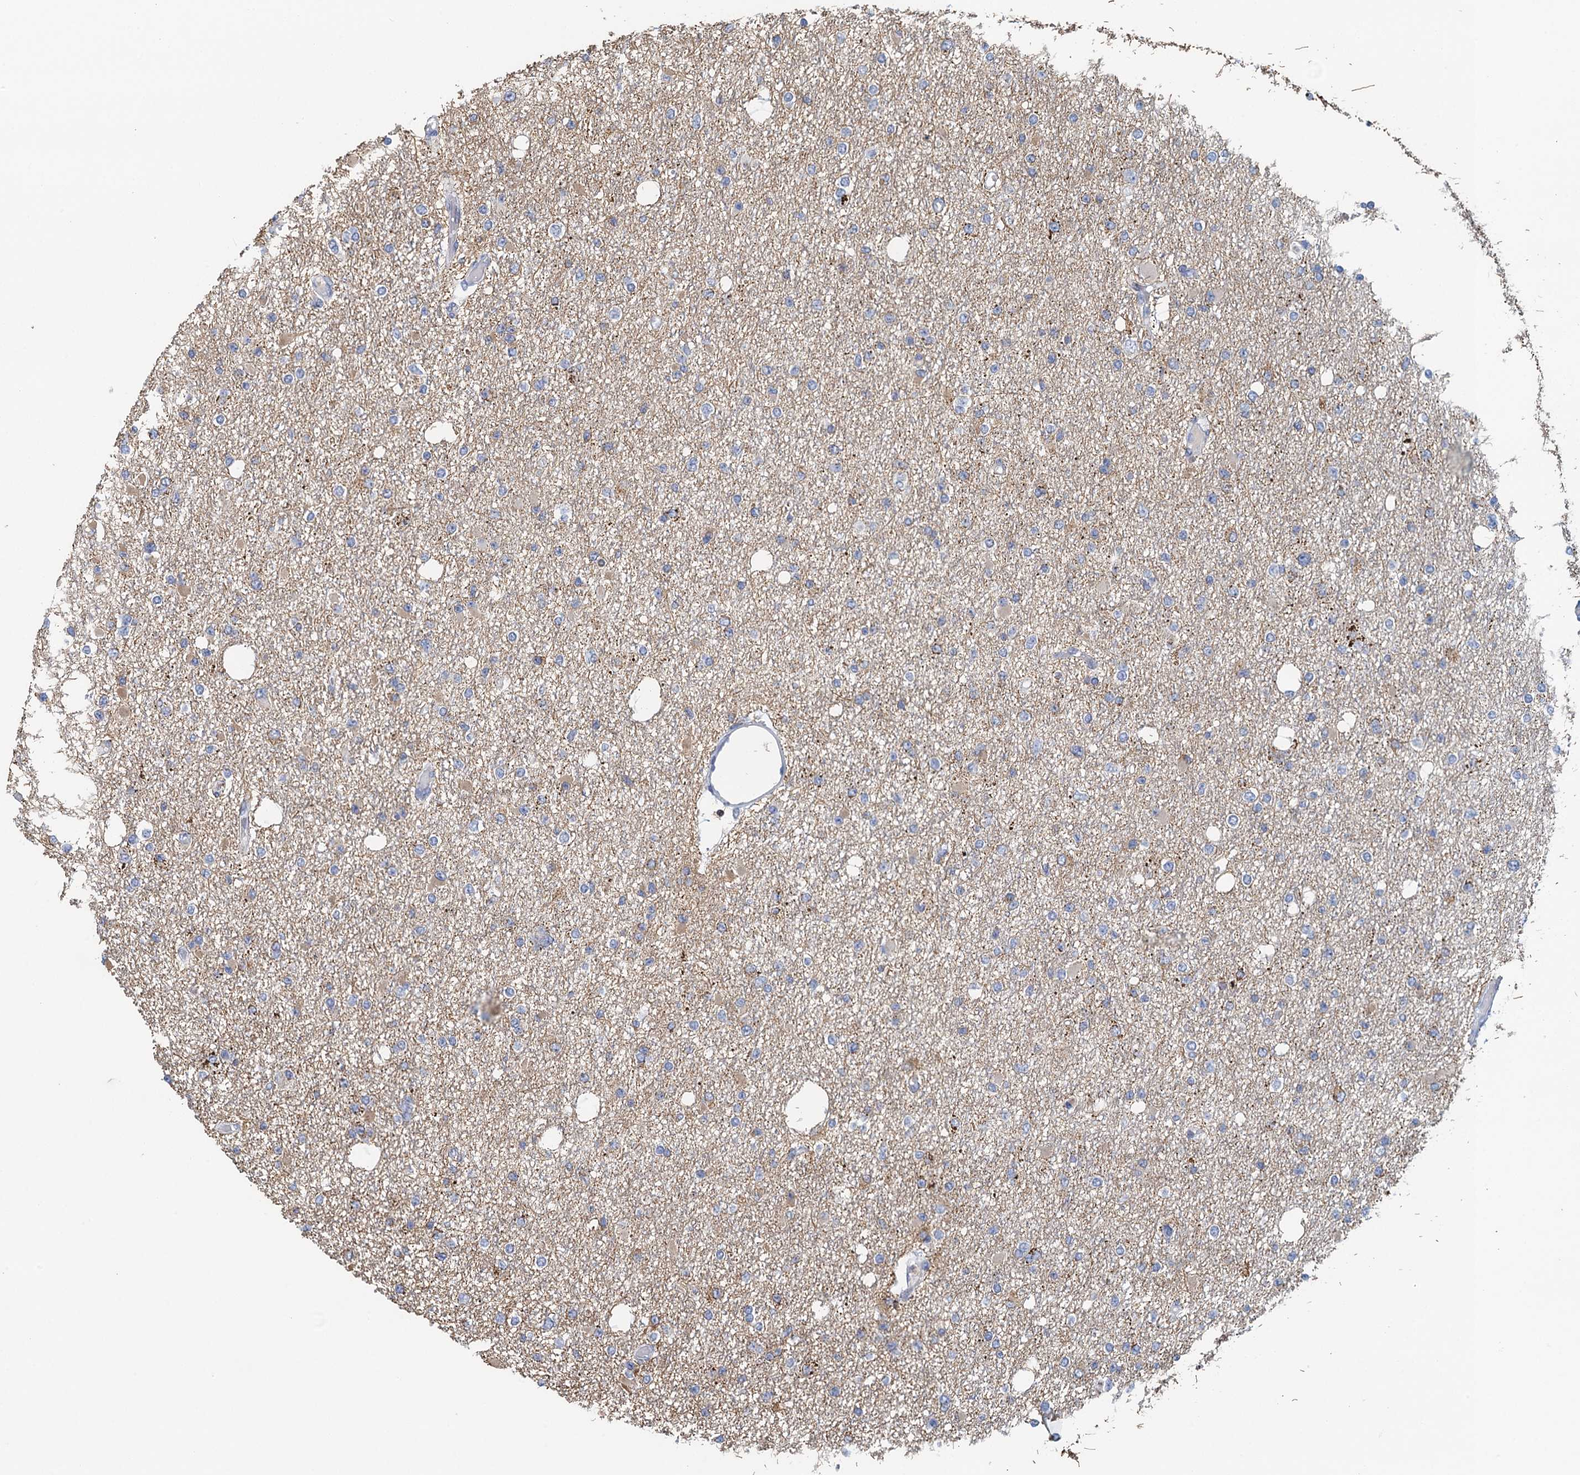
{"staining": {"intensity": "negative", "quantity": "none", "location": "none"}, "tissue": "glioma", "cell_type": "Tumor cells", "image_type": "cancer", "snomed": [{"axis": "morphology", "description": "Glioma, malignant, Low grade"}, {"axis": "topography", "description": "Brain"}], "caption": "Tumor cells show no significant protein positivity in glioma. (Stains: DAB (3,3'-diaminobenzidine) immunohistochemistry with hematoxylin counter stain, Microscopy: brightfield microscopy at high magnification).", "gene": "TRAF3IP3", "patient": {"sex": "female", "age": 22}}